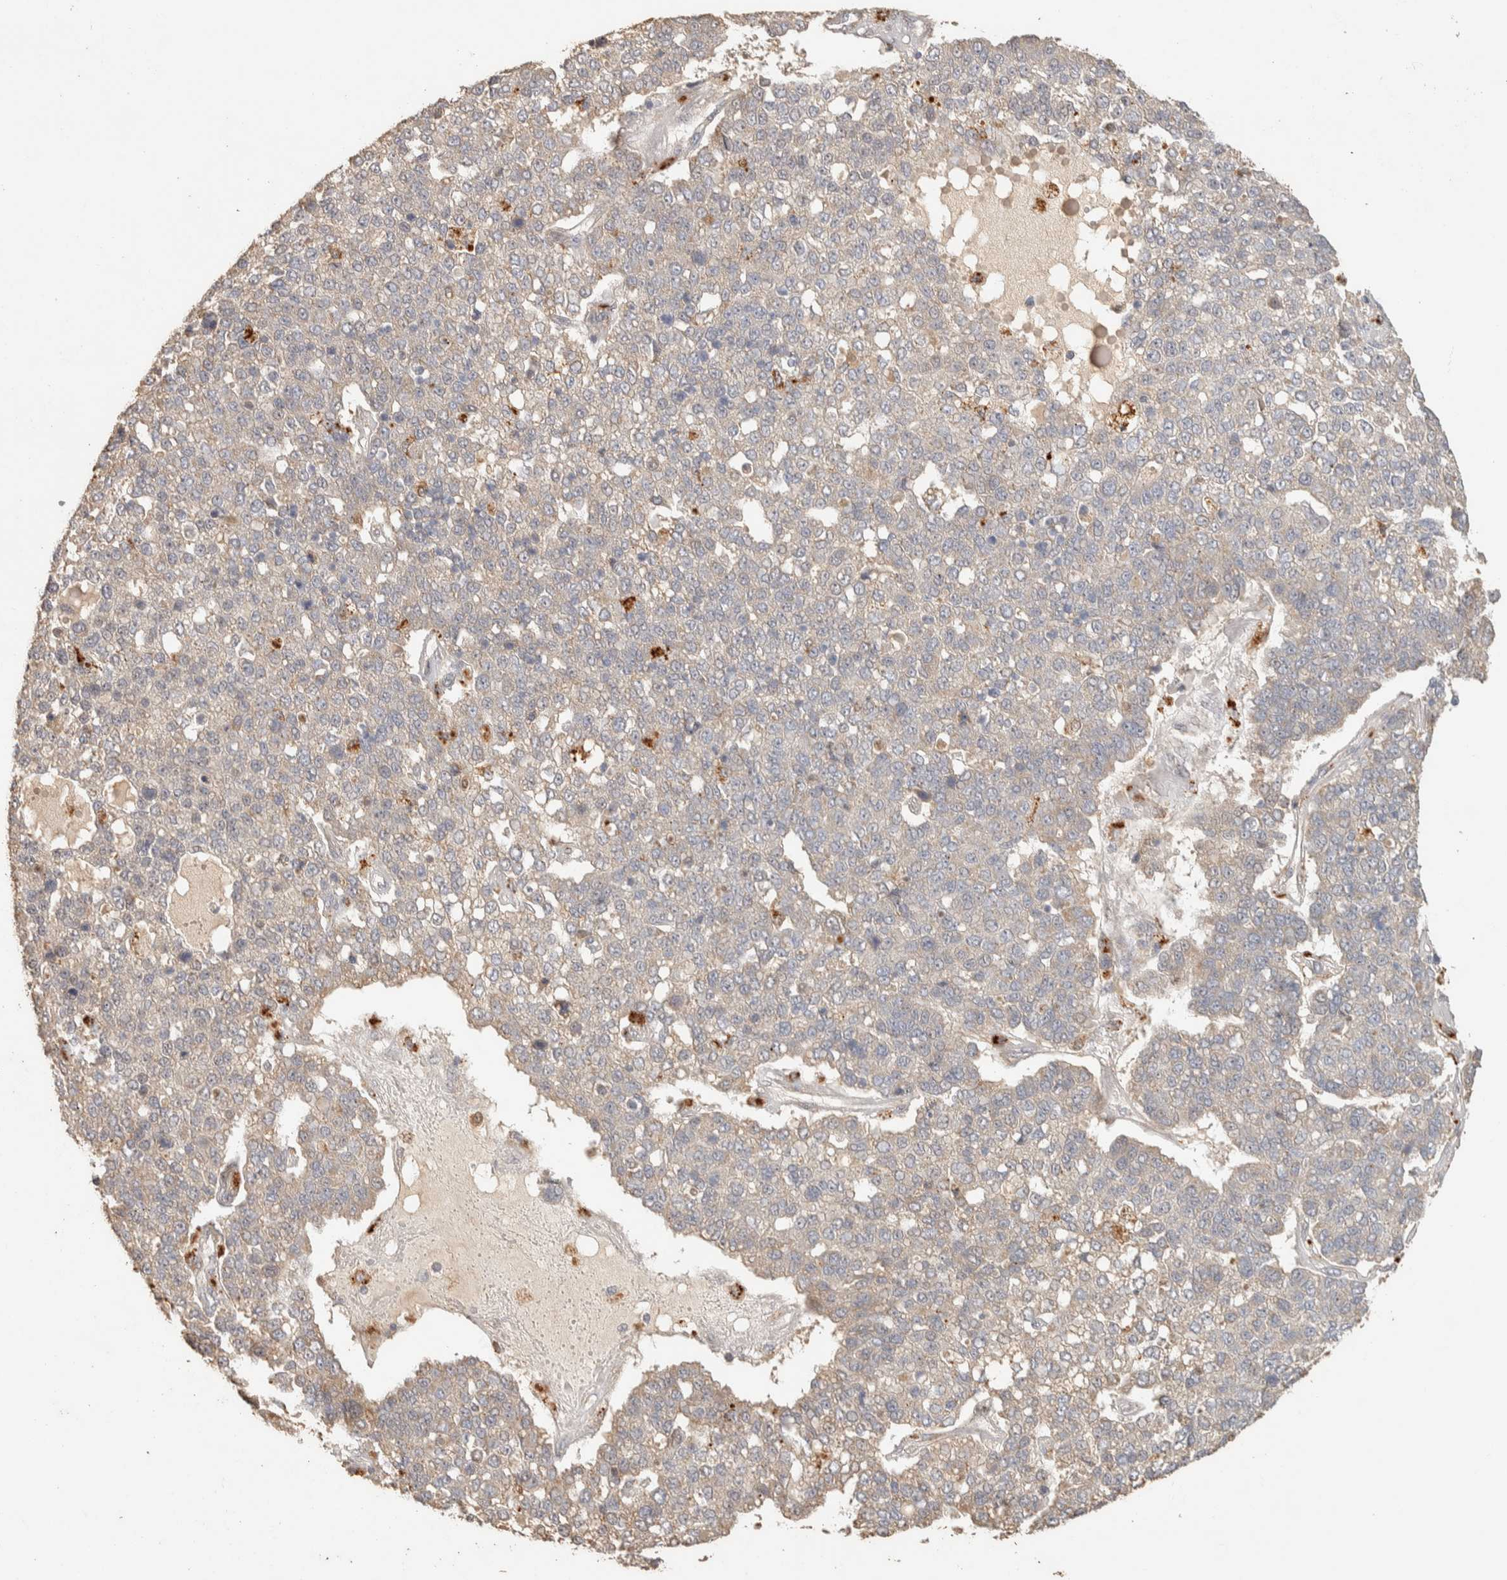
{"staining": {"intensity": "negative", "quantity": "none", "location": "none"}, "tissue": "pancreatic cancer", "cell_type": "Tumor cells", "image_type": "cancer", "snomed": [{"axis": "morphology", "description": "Adenocarcinoma, NOS"}, {"axis": "topography", "description": "Pancreas"}], "caption": "There is no significant expression in tumor cells of pancreatic cancer (adenocarcinoma).", "gene": "ITPA", "patient": {"sex": "female", "age": 61}}